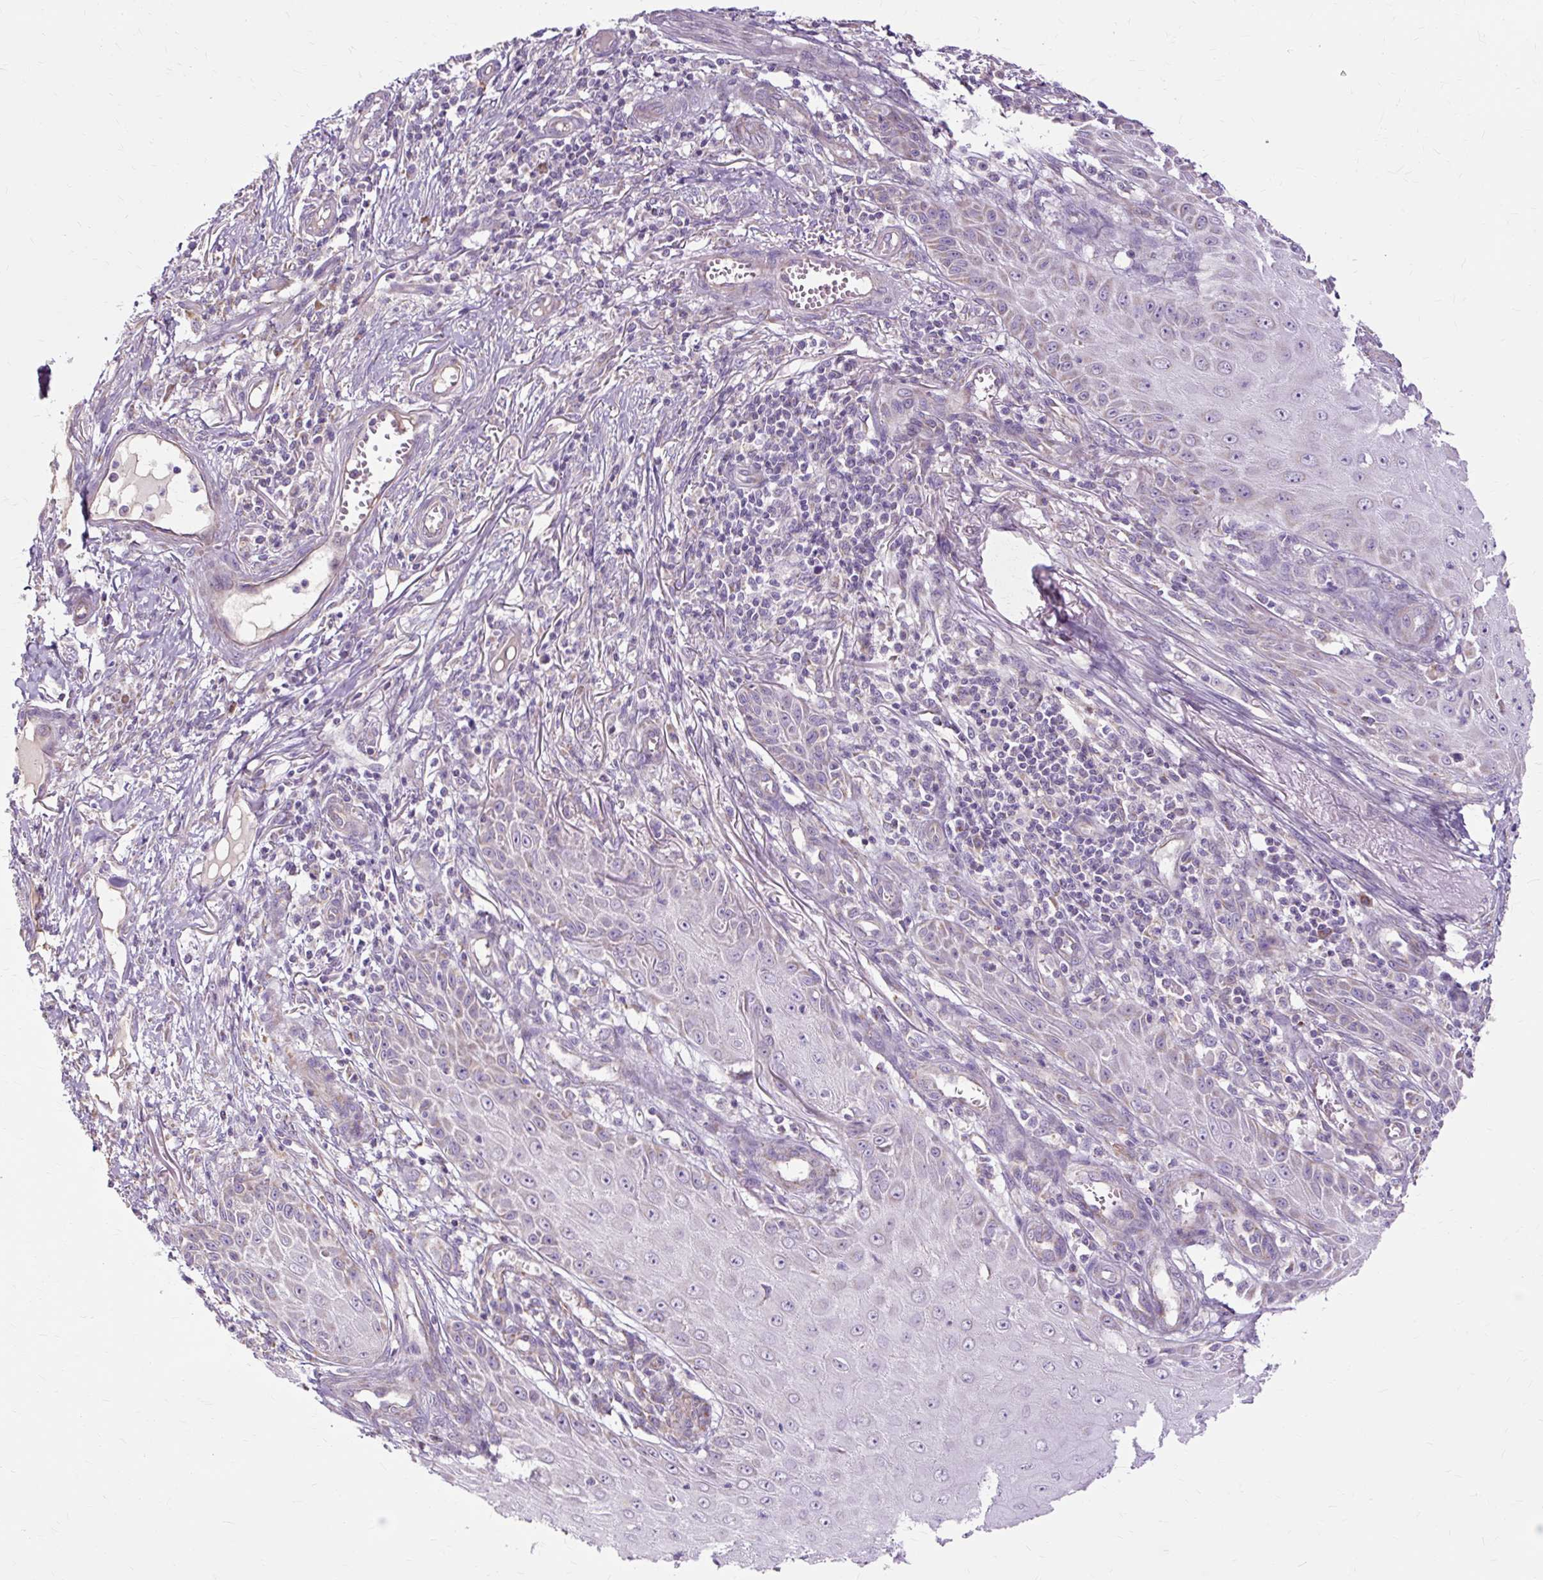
{"staining": {"intensity": "negative", "quantity": "none", "location": "none"}, "tissue": "skin cancer", "cell_type": "Tumor cells", "image_type": "cancer", "snomed": [{"axis": "morphology", "description": "Squamous cell carcinoma, NOS"}, {"axis": "topography", "description": "Skin"}], "caption": "This is a histopathology image of immunohistochemistry staining of skin squamous cell carcinoma, which shows no expression in tumor cells.", "gene": "PDZD2", "patient": {"sex": "female", "age": 73}}